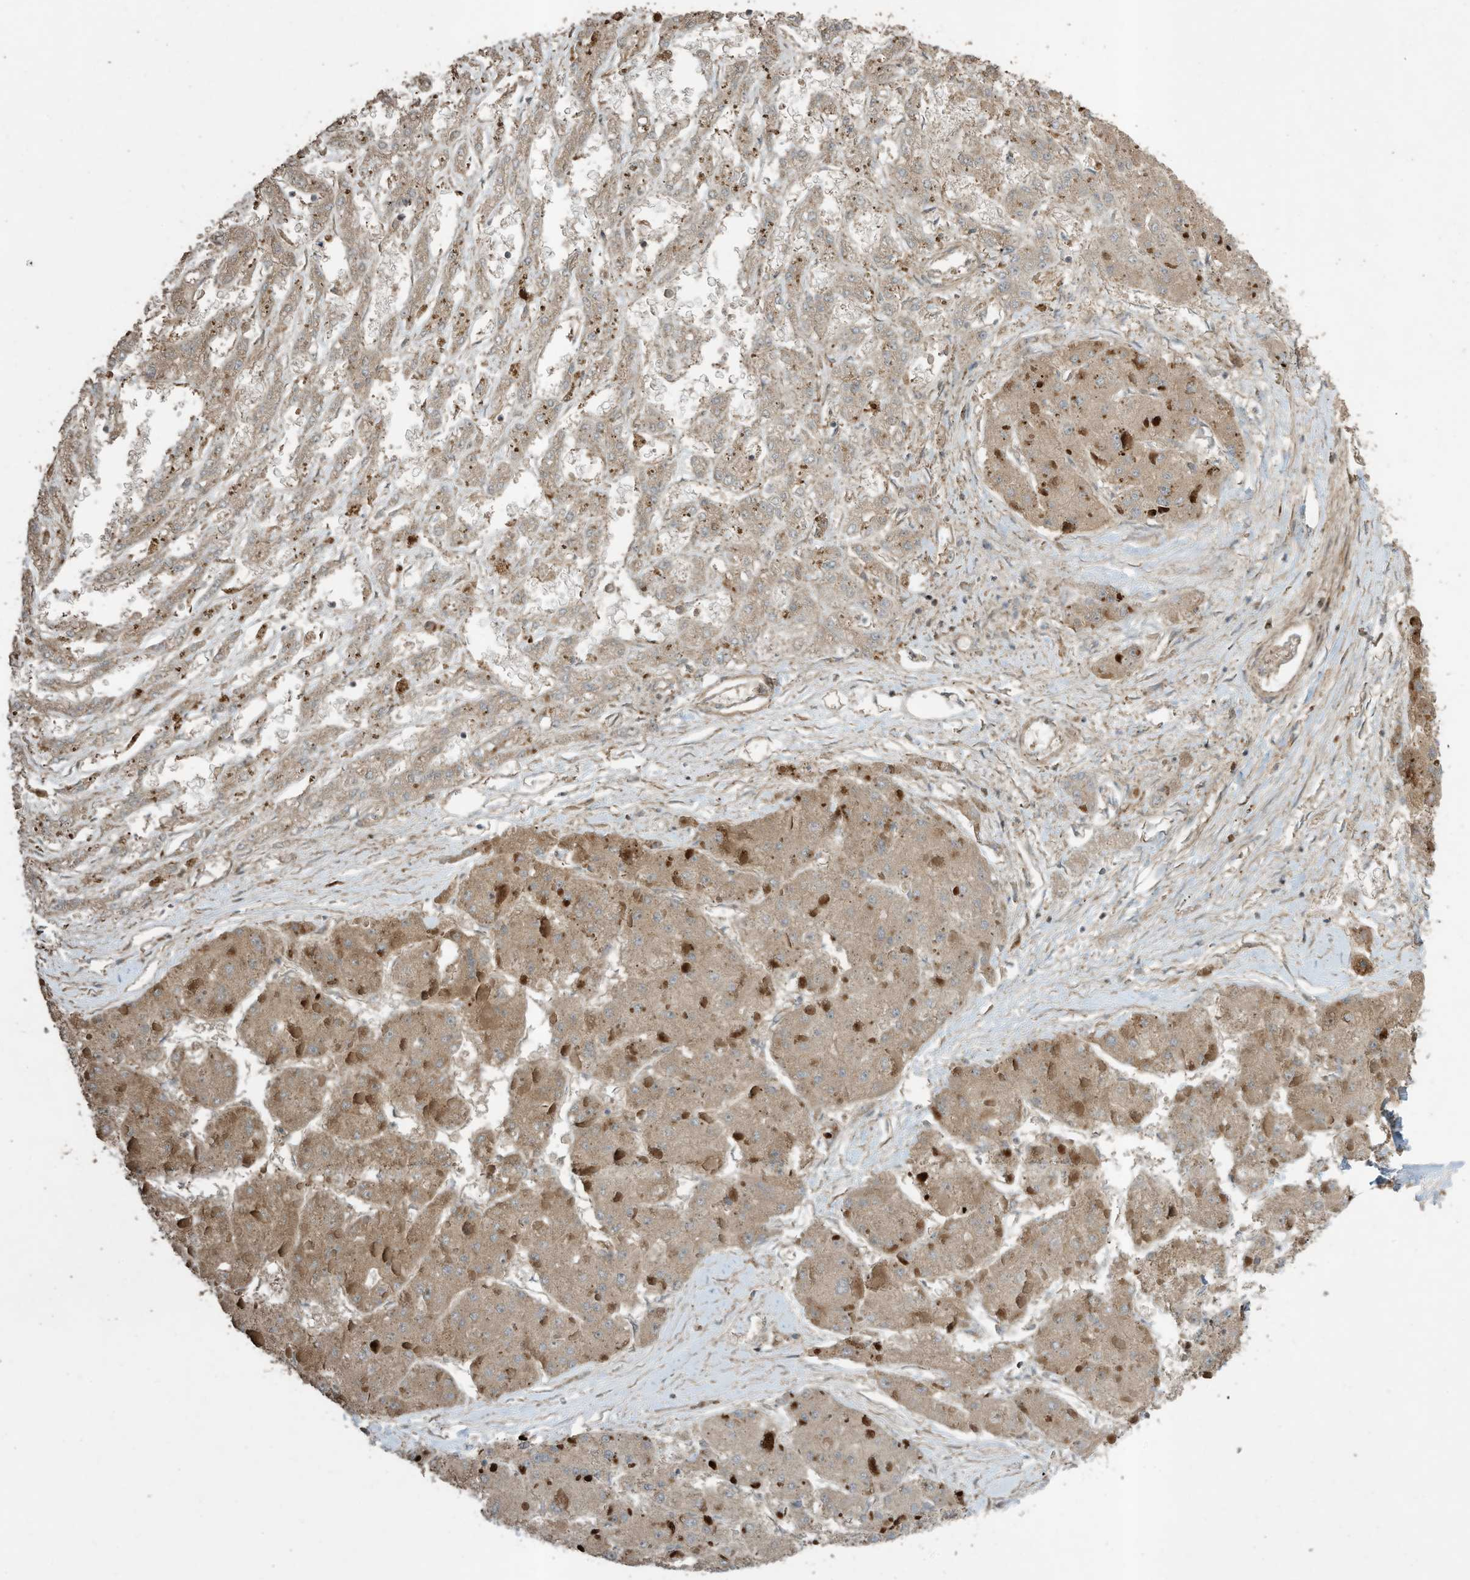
{"staining": {"intensity": "moderate", "quantity": ">75%", "location": "cytoplasmic/membranous"}, "tissue": "liver cancer", "cell_type": "Tumor cells", "image_type": "cancer", "snomed": [{"axis": "morphology", "description": "Carcinoma, Hepatocellular, NOS"}, {"axis": "topography", "description": "Liver"}], "caption": "A brown stain shows moderate cytoplasmic/membranous staining of a protein in liver cancer tumor cells.", "gene": "ZNF653", "patient": {"sex": "female", "age": 73}}